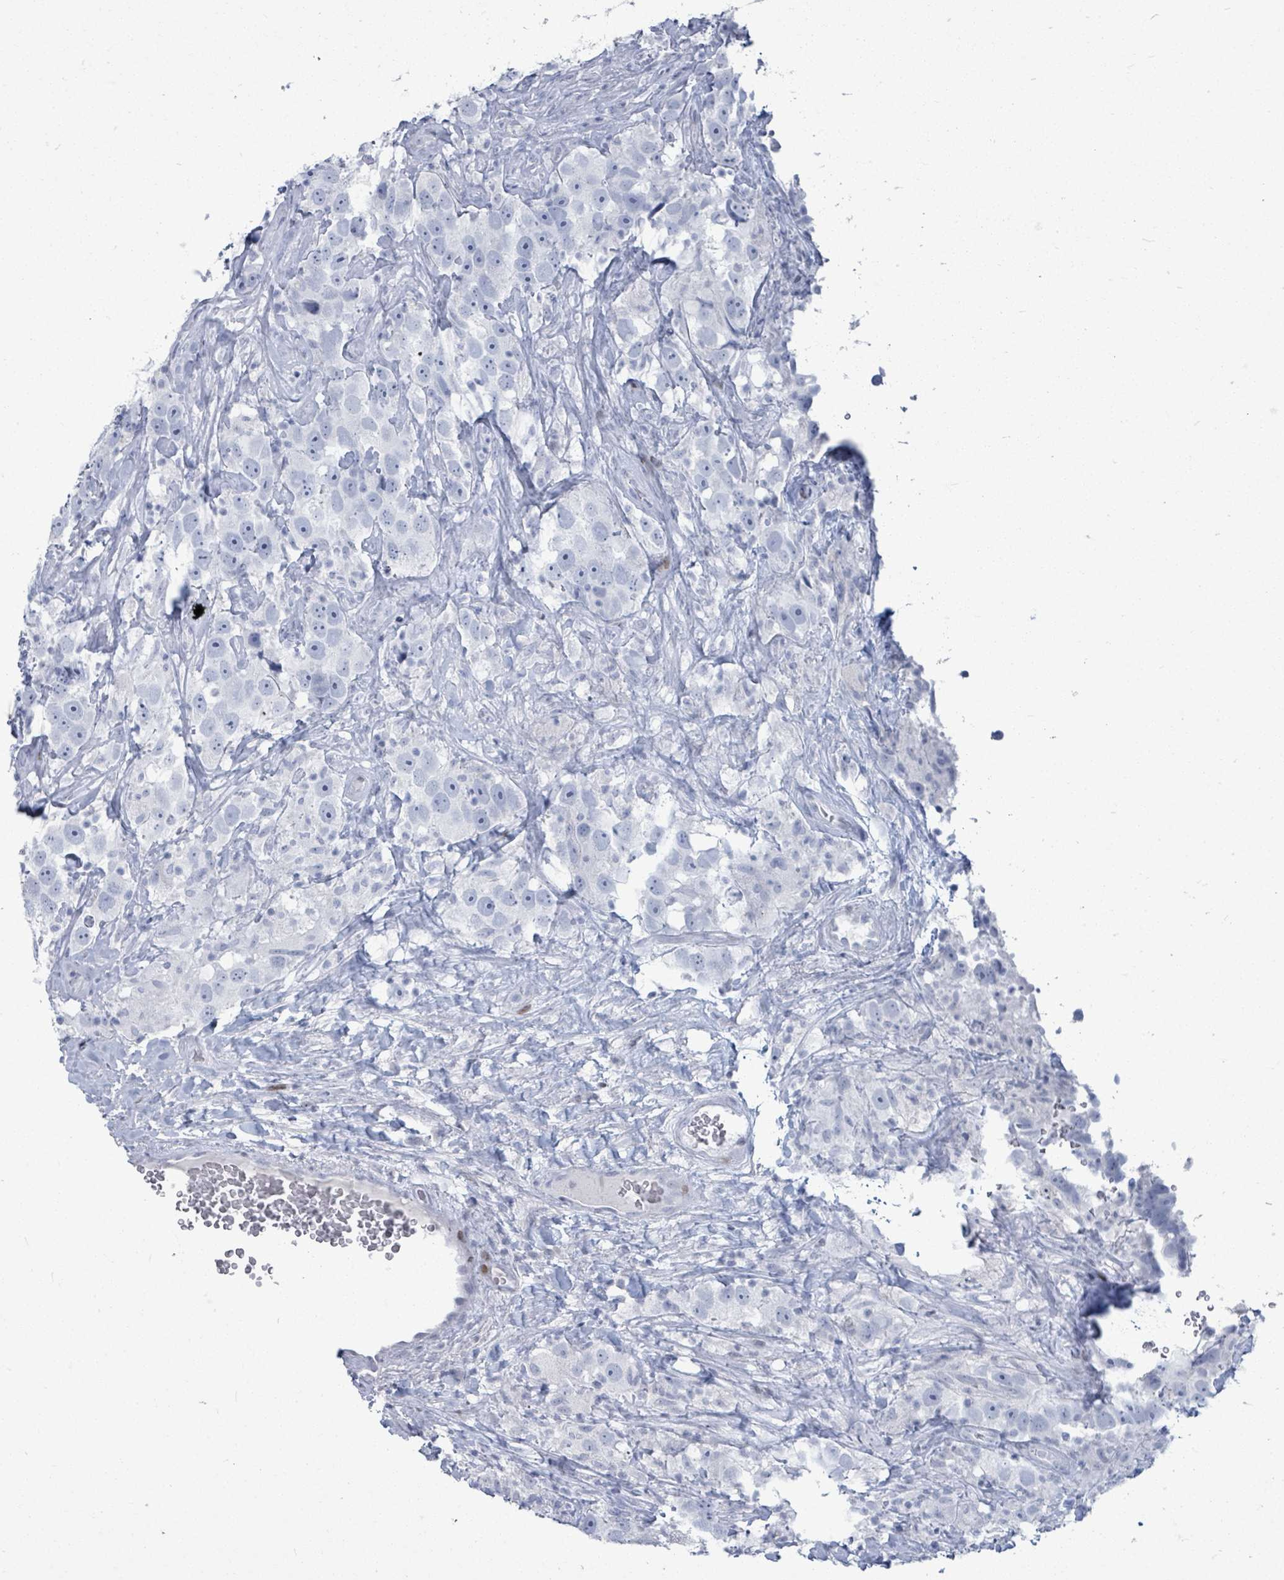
{"staining": {"intensity": "negative", "quantity": "none", "location": "none"}, "tissue": "testis cancer", "cell_type": "Tumor cells", "image_type": "cancer", "snomed": [{"axis": "morphology", "description": "Seminoma, NOS"}, {"axis": "topography", "description": "Testis"}], "caption": "There is no significant expression in tumor cells of seminoma (testis). The staining is performed using DAB brown chromogen with nuclei counter-stained in using hematoxylin.", "gene": "MALL", "patient": {"sex": "male", "age": 49}}